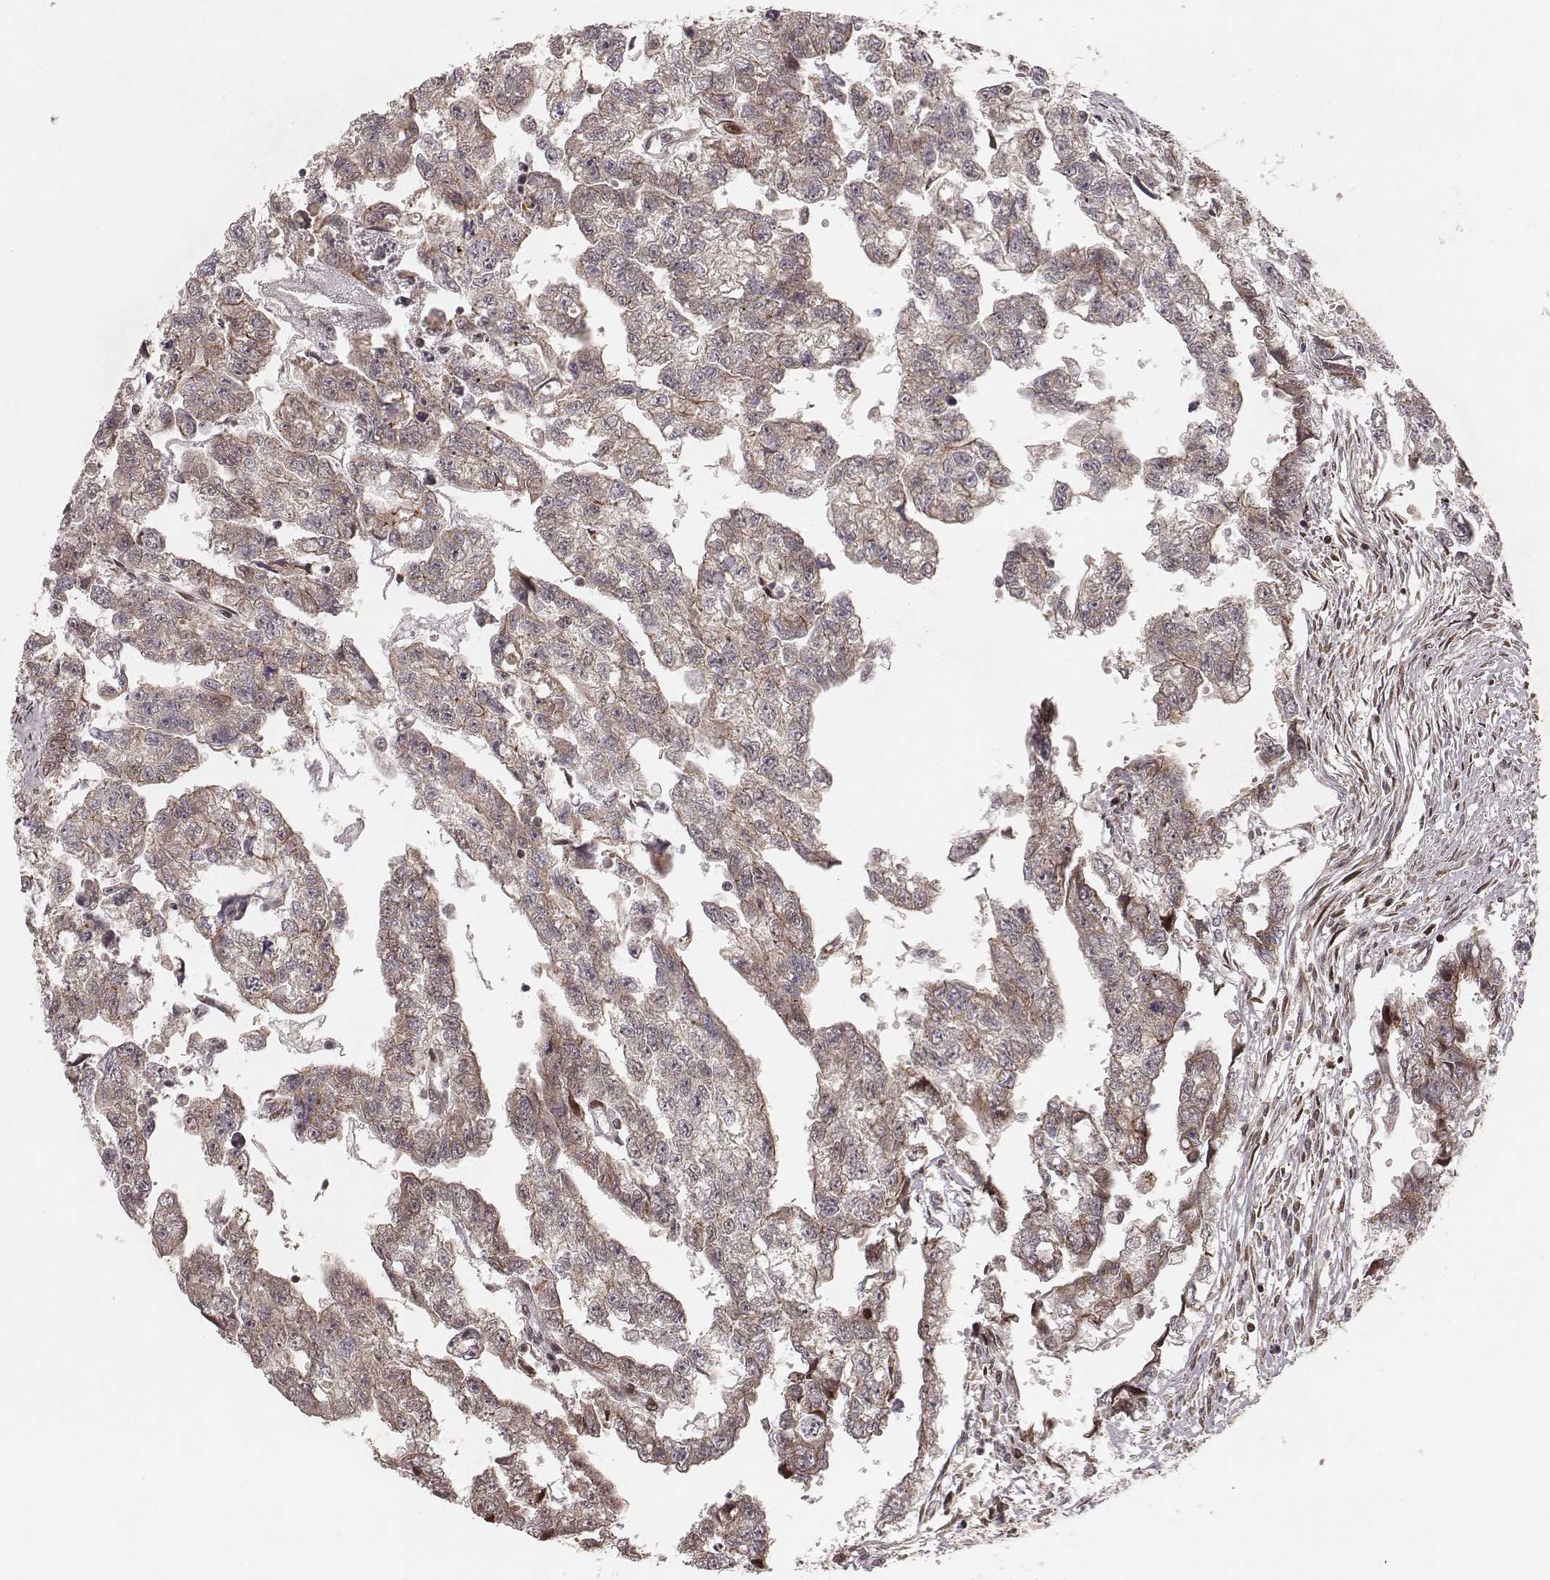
{"staining": {"intensity": "moderate", "quantity": "<25%", "location": "cytoplasmic/membranous"}, "tissue": "testis cancer", "cell_type": "Tumor cells", "image_type": "cancer", "snomed": [{"axis": "morphology", "description": "Carcinoma, Embryonal, NOS"}, {"axis": "morphology", "description": "Teratoma, malignant, NOS"}, {"axis": "topography", "description": "Testis"}], "caption": "Immunohistochemistry image of neoplastic tissue: testis cancer (malignant teratoma) stained using immunohistochemistry shows low levels of moderate protein expression localized specifically in the cytoplasmic/membranous of tumor cells, appearing as a cytoplasmic/membranous brown color.", "gene": "MYO19", "patient": {"sex": "male", "age": 44}}